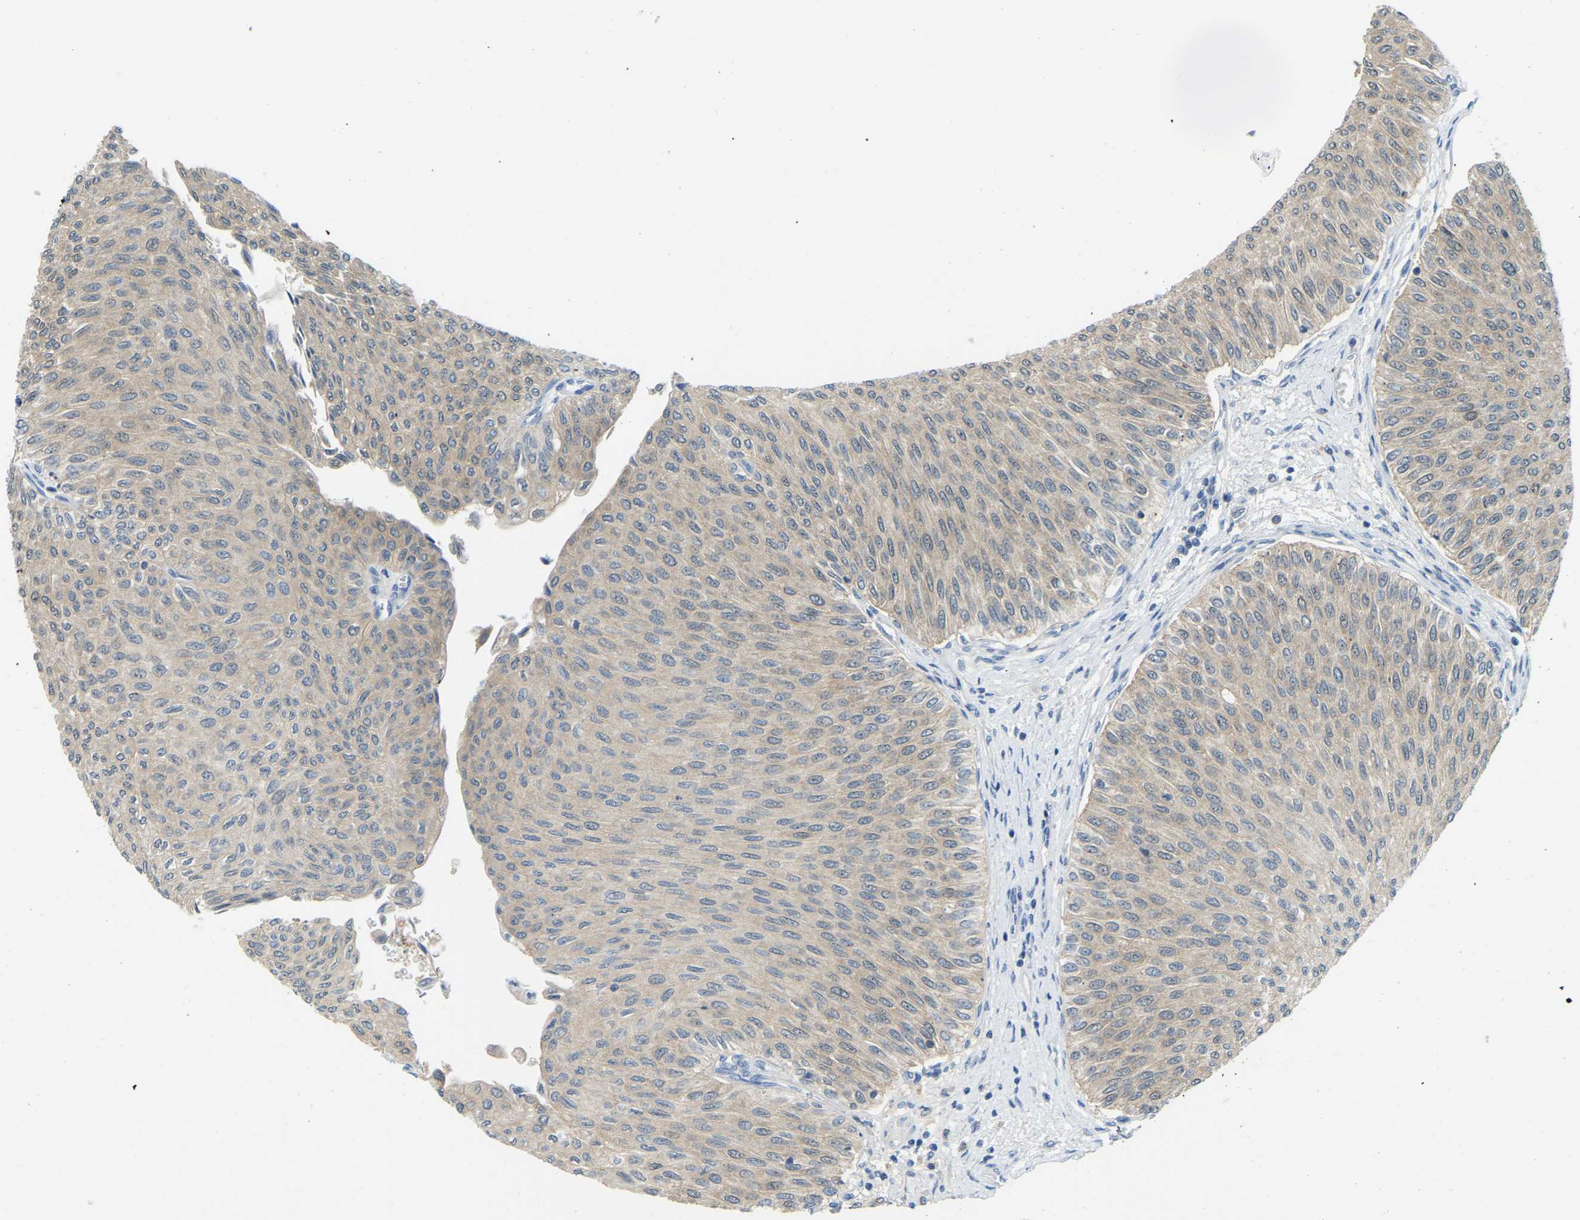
{"staining": {"intensity": "weak", "quantity": ">75%", "location": "cytoplasmic/membranous"}, "tissue": "urothelial cancer", "cell_type": "Tumor cells", "image_type": "cancer", "snomed": [{"axis": "morphology", "description": "Urothelial carcinoma, Low grade"}, {"axis": "topography", "description": "Urinary bladder"}], "caption": "This micrograph shows immunohistochemistry staining of urothelial cancer, with low weak cytoplasmic/membranous positivity in about >75% of tumor cells.", "gene": "NME8", "patient": {"sex": "male", "age": 78}}